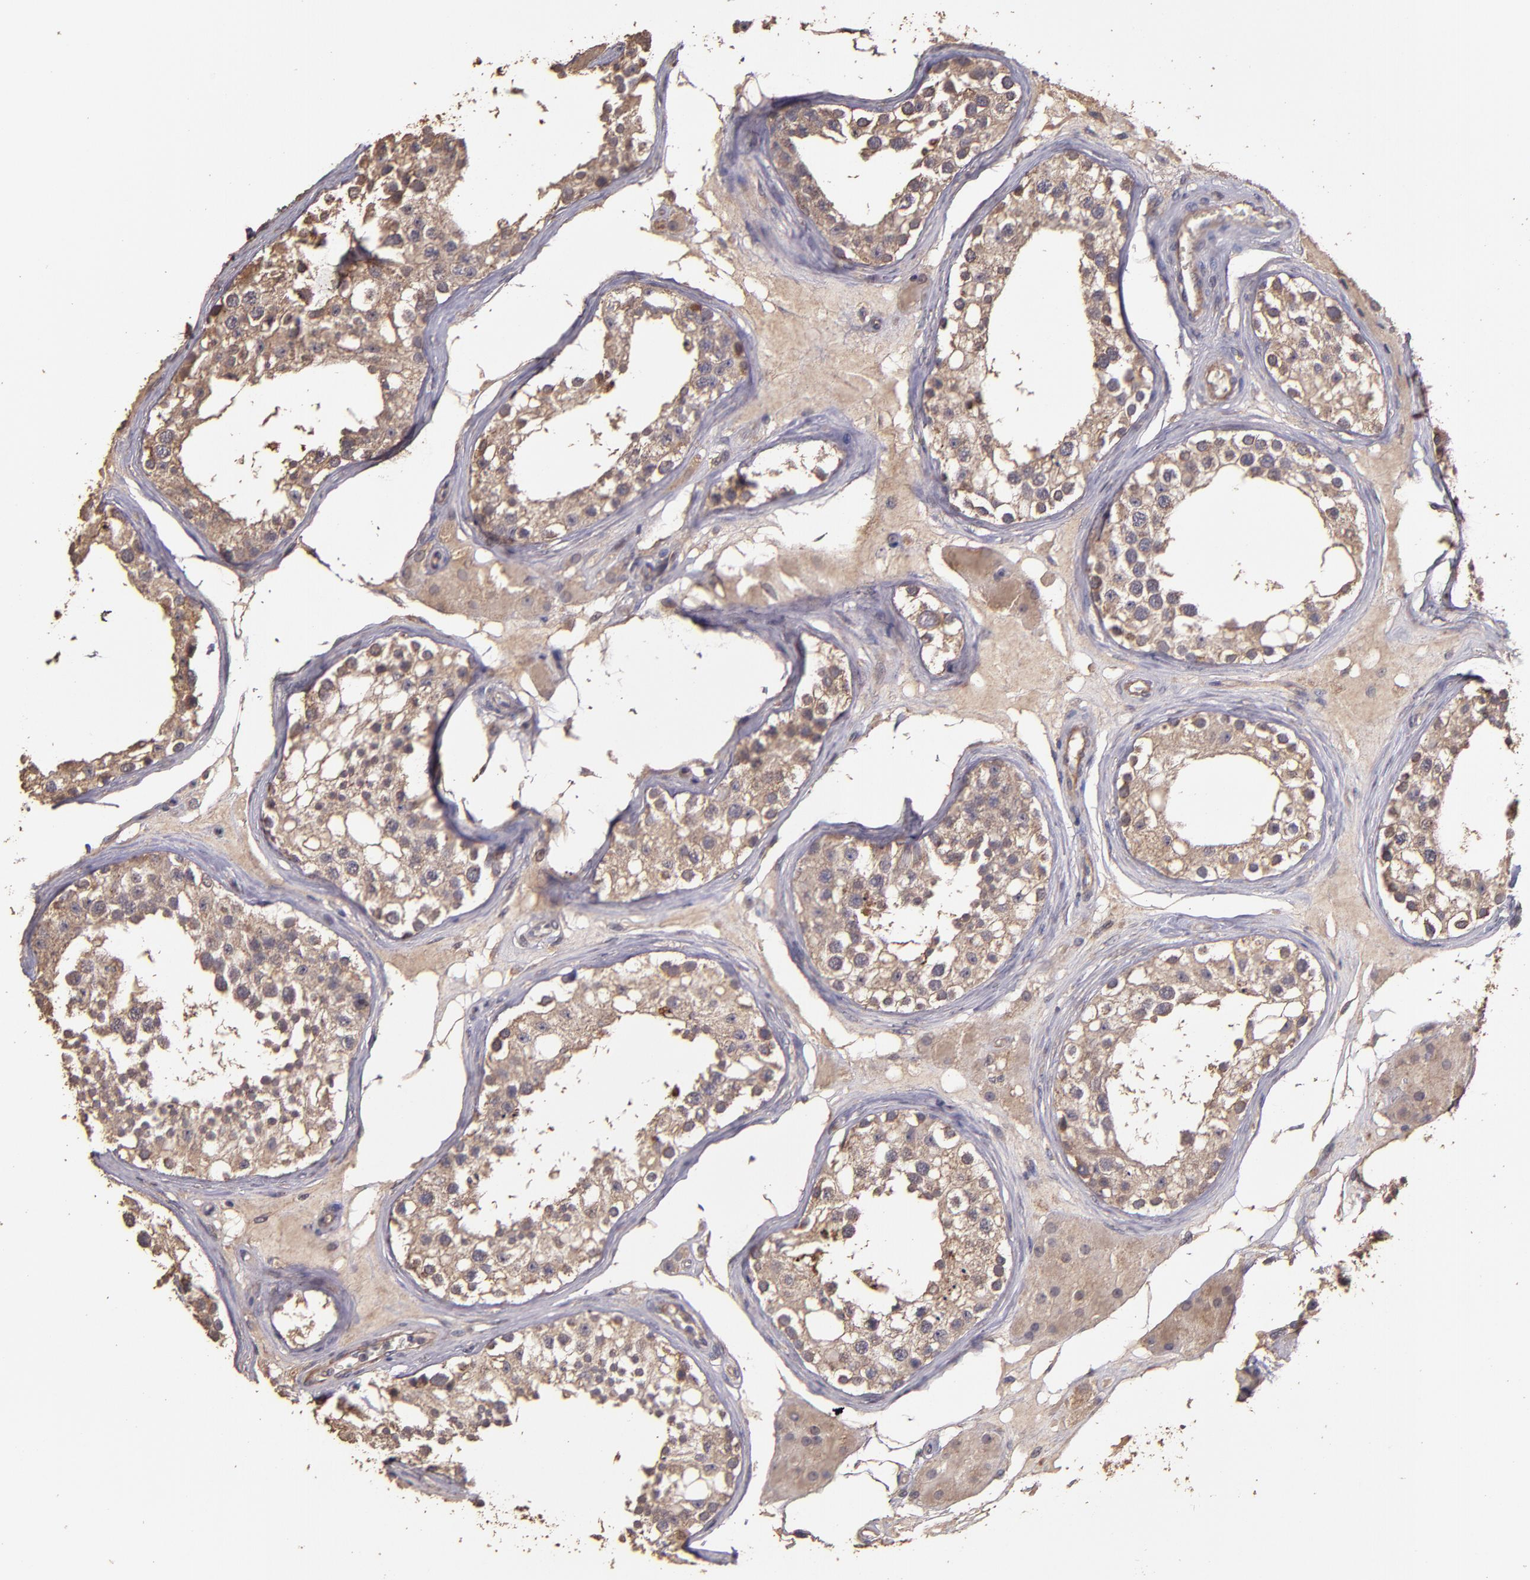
{"staining": {"intensity": "weak", "quantity": ">75%", "location": "cytoplasmic/membranous,nuclear"}, "tissue": "testis", "cell_type": "Cells in seminiferous ducts", "image_type": "normal", "snomed": [{"axis": "morphology", "description": "Normal tissue, NOS"}, {"axis": "topography", "description": "Testis"}], "caption": "IHC (DAB (3,3'-diaminobenzidine)) staining of normal testis reveals weak cytoplasmic/membranous,nuclear protein positivity in approximately >75% of cells in seminiferous ducts.", "gene": "HECTD1", "patient": {"sex": "male", "age": 68}}